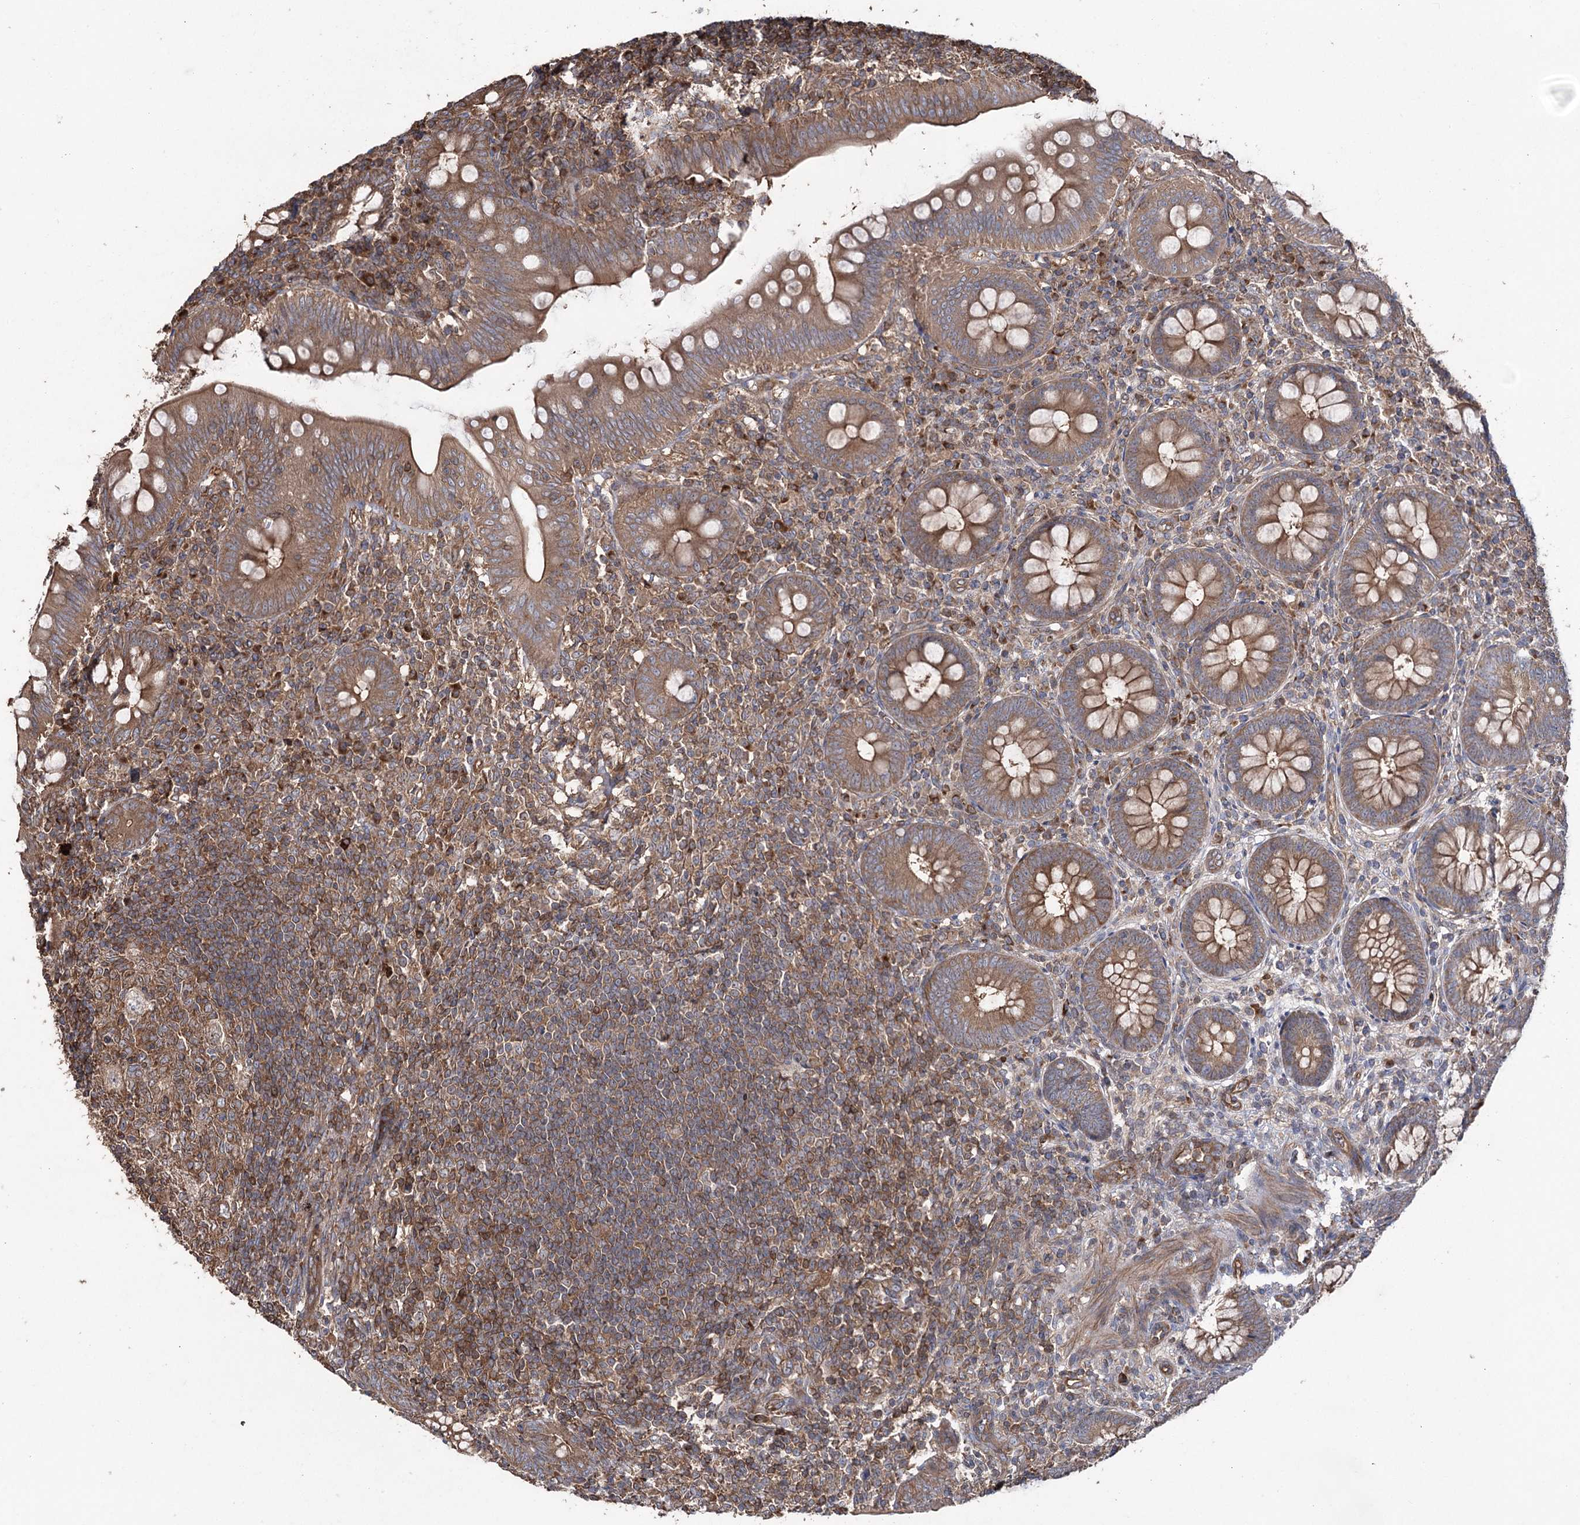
{"staining": {"intensity": "moderate", "quantity": ">75%", "location": "cytoplasmic/membranous"}, "tissue": "appendix", "cell_type": "Glandular cells", "image_type": "normal", "snomed": [{"axis": "morphology", "description": "Normal tissue, NOS"}, {"axis": "topography", "description": "Appendix"}], "caption": "The histopathology image displays immunohistochemical staining of unremarkable appendix. There is moderate cytoplasmic/membranous expression is seen in approximately >75% of glandular cells.", "gene": "LARS2", "patient": {"sex": "male", "age": 14}}